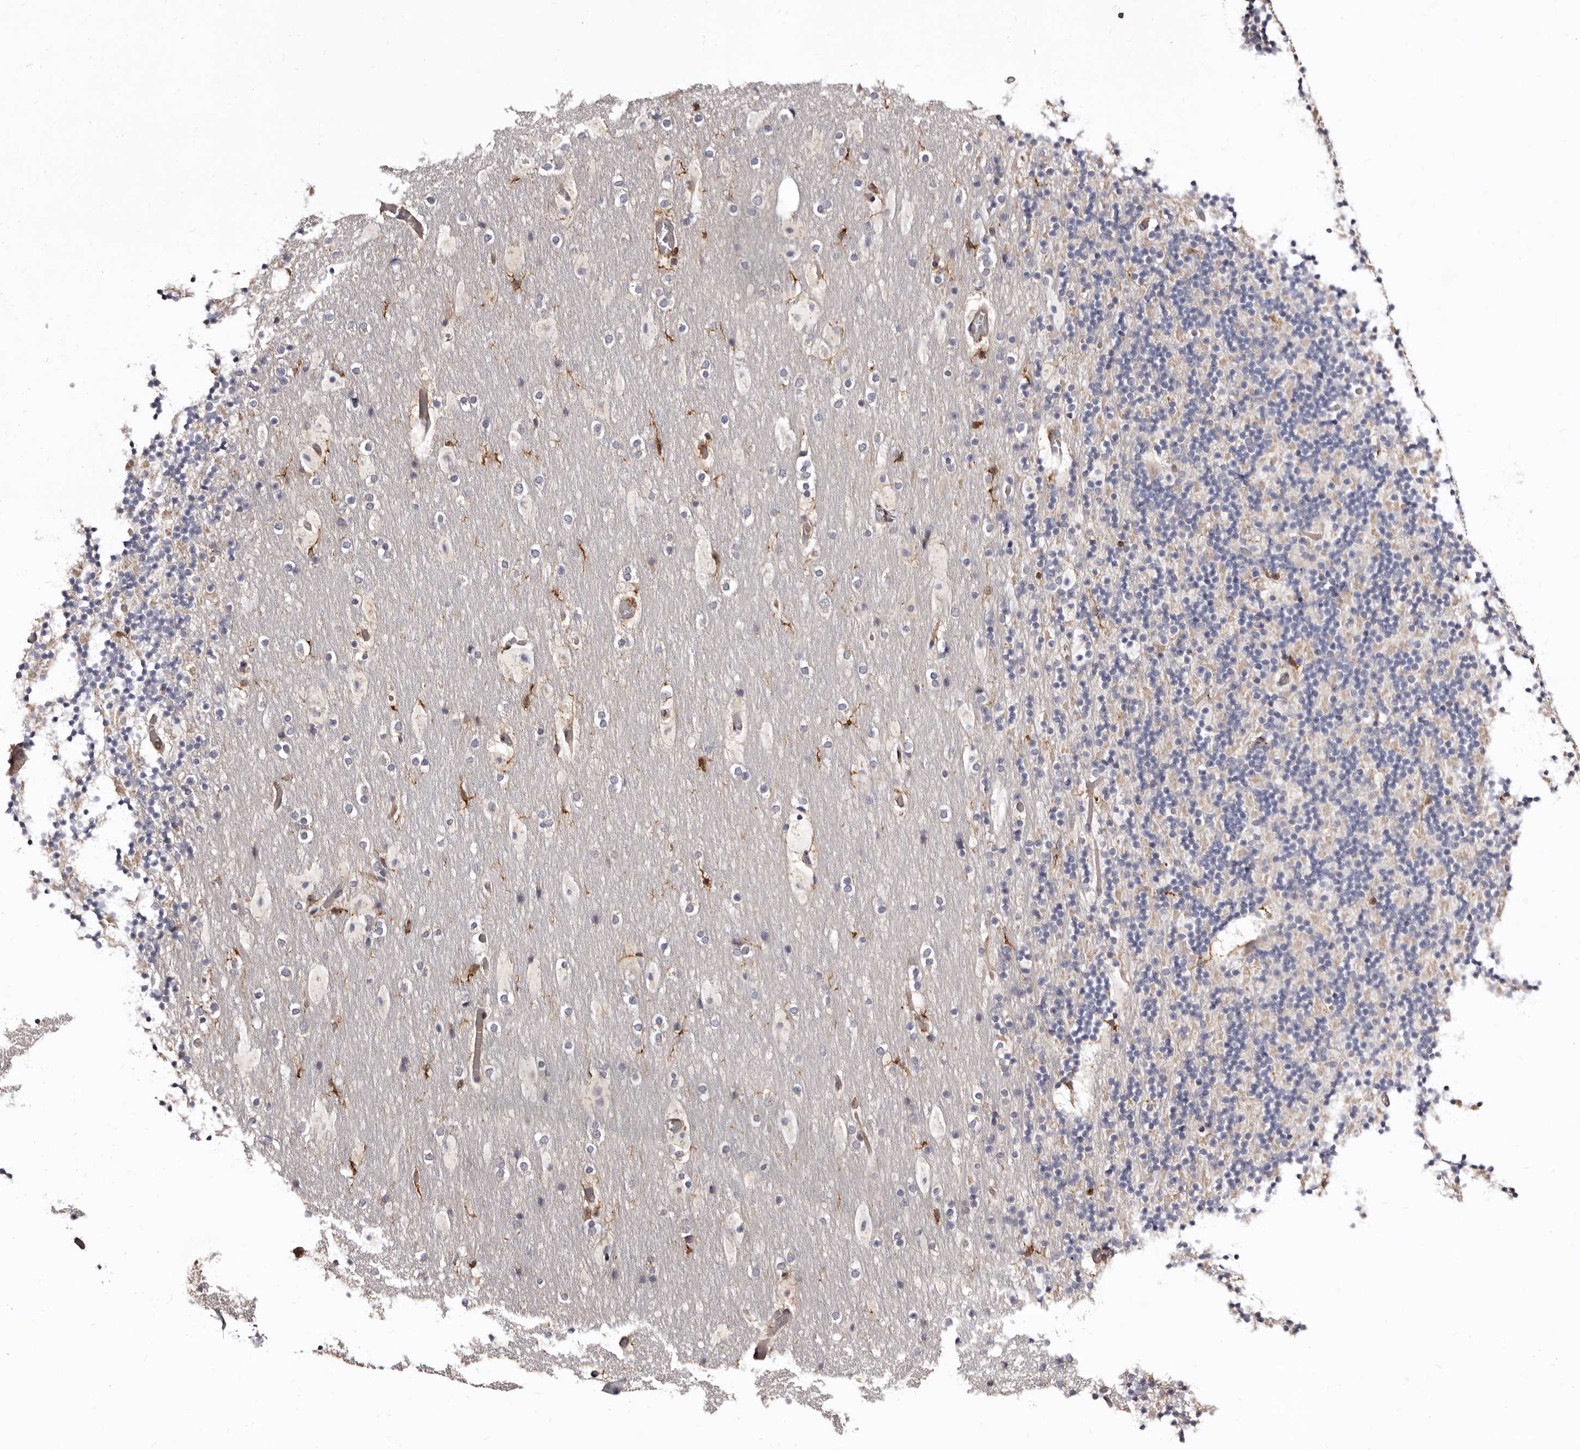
{"staining": {"intensity": "negative", "quantity": "none", "location": "none"}, "tissue": "cerebellum", "cell_type": "Cells in granular layer", "image_type": "normal", "snomed": [{"axis": "morphology", "description": "Normal tissue, NOS"}, {"axis": "topography", "description": "Cerebellum"}], "caption": "Normal cerebellum was stained to show a protein in brown. There is no significant positivity in cells in granular layer. (DAB immunohistochemistry visualized using brightfield microscopy, high magnification).", "gene": "BAX", "patient": {"sex": "male", "age": 57}}